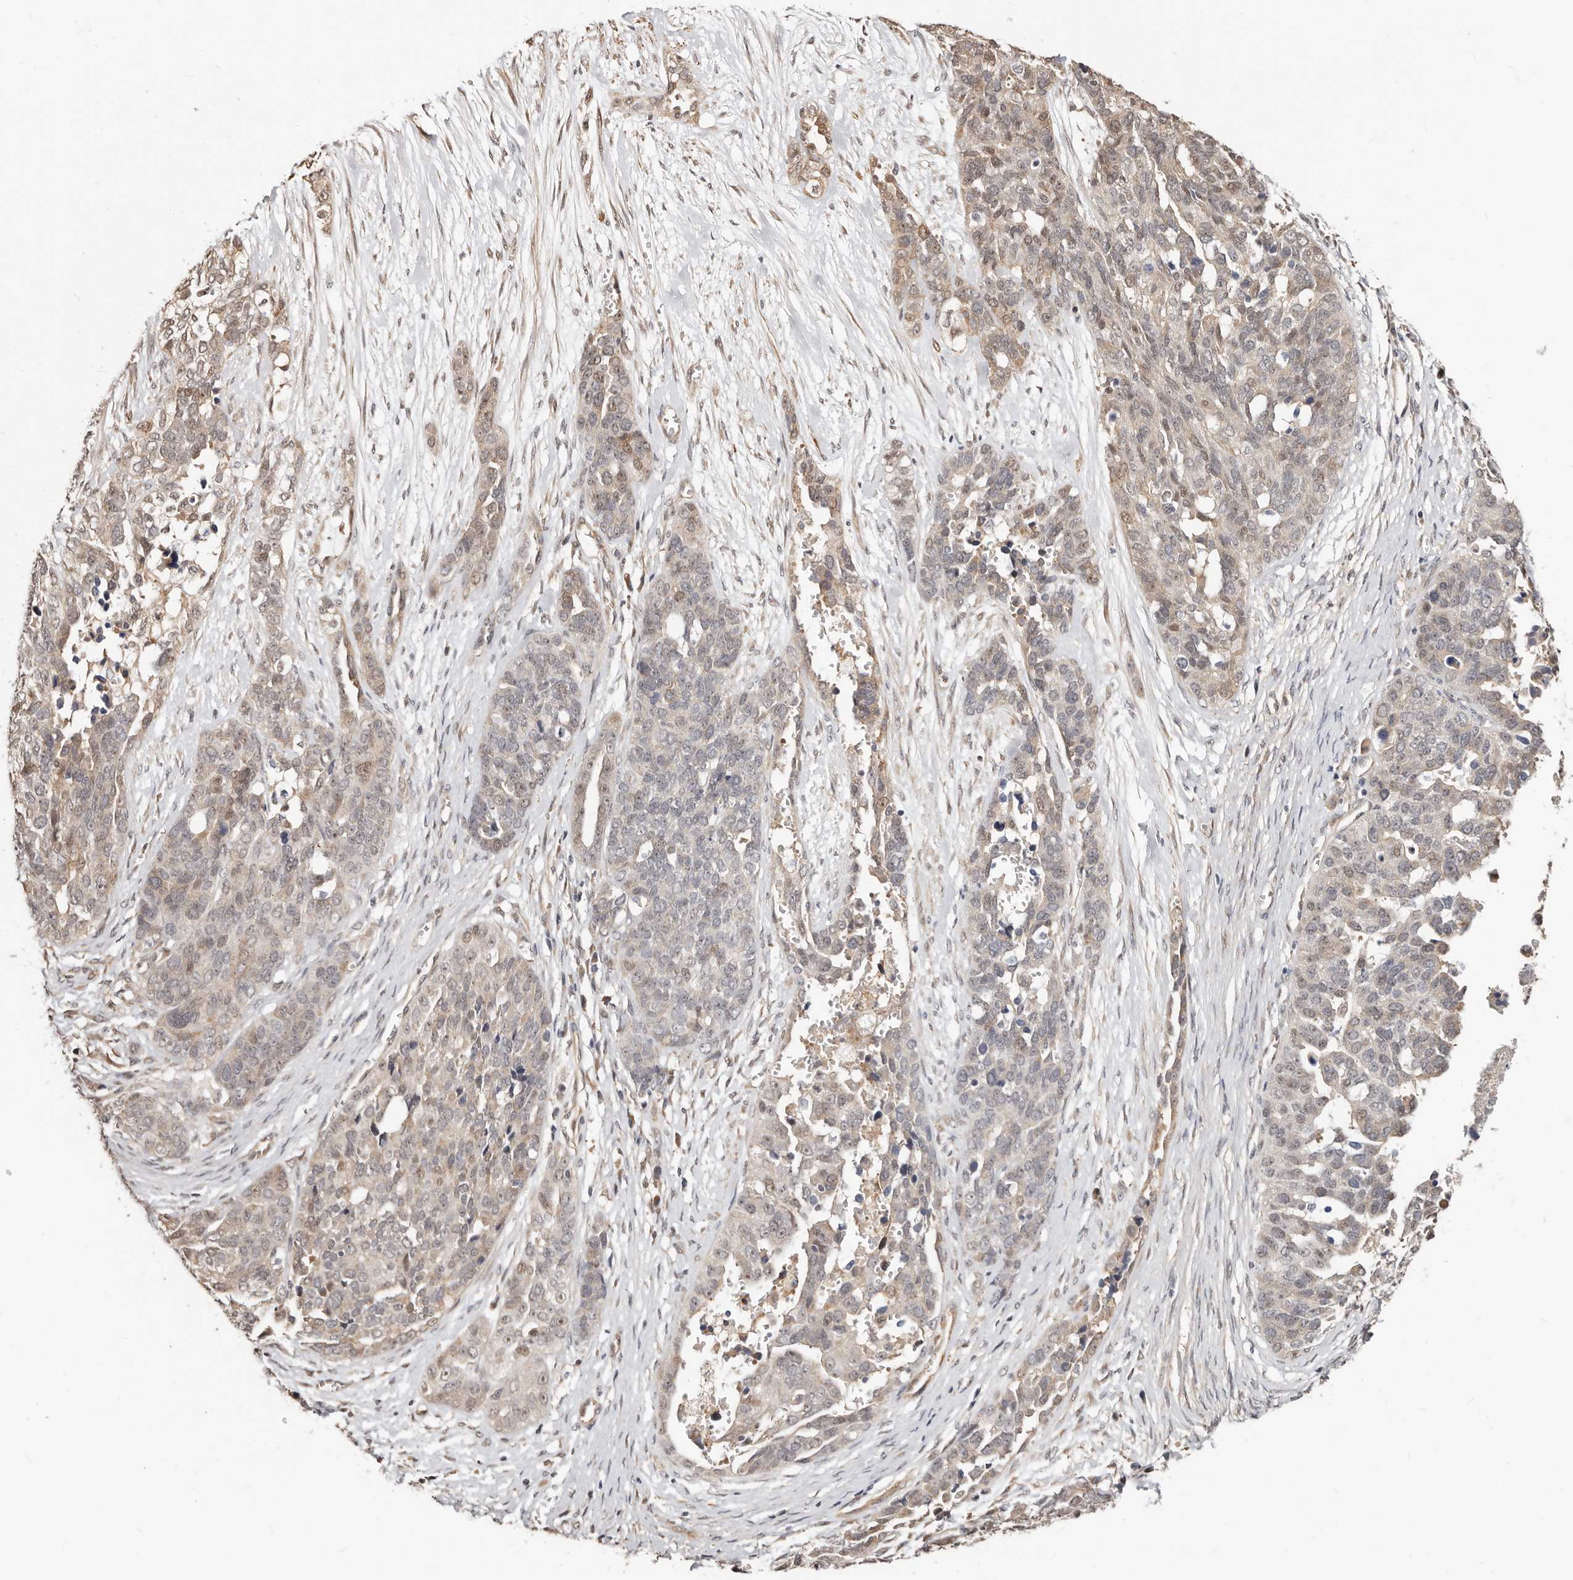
{"staining": {"intensity": "weak", "quantity": "<25%", "location": "cytoplasmic/membranous,nuclear"}, "tissue": "ovarian cancer", "cell_type": "Tumor cells", "image_type": "cancer", "snomed": [{"axis": "morphology", "description": "Cystadenocarcinoma, serous, NOS"}, {"axis": "topography", "description": "Ovary"}], "caption": "High magnification brightfield microscopy of ovarian cancer stained with DAB (3,3'-diaminobenzidine) (brown) and counterstained with hematoxylin (blue): tumor cells show no significant staining. (Brightfield microscopy of DAB immunohistochemistry (IHC) at high magnification).", "gene": "TRIP13", "patient": {"sex": "female", "age": 44}}